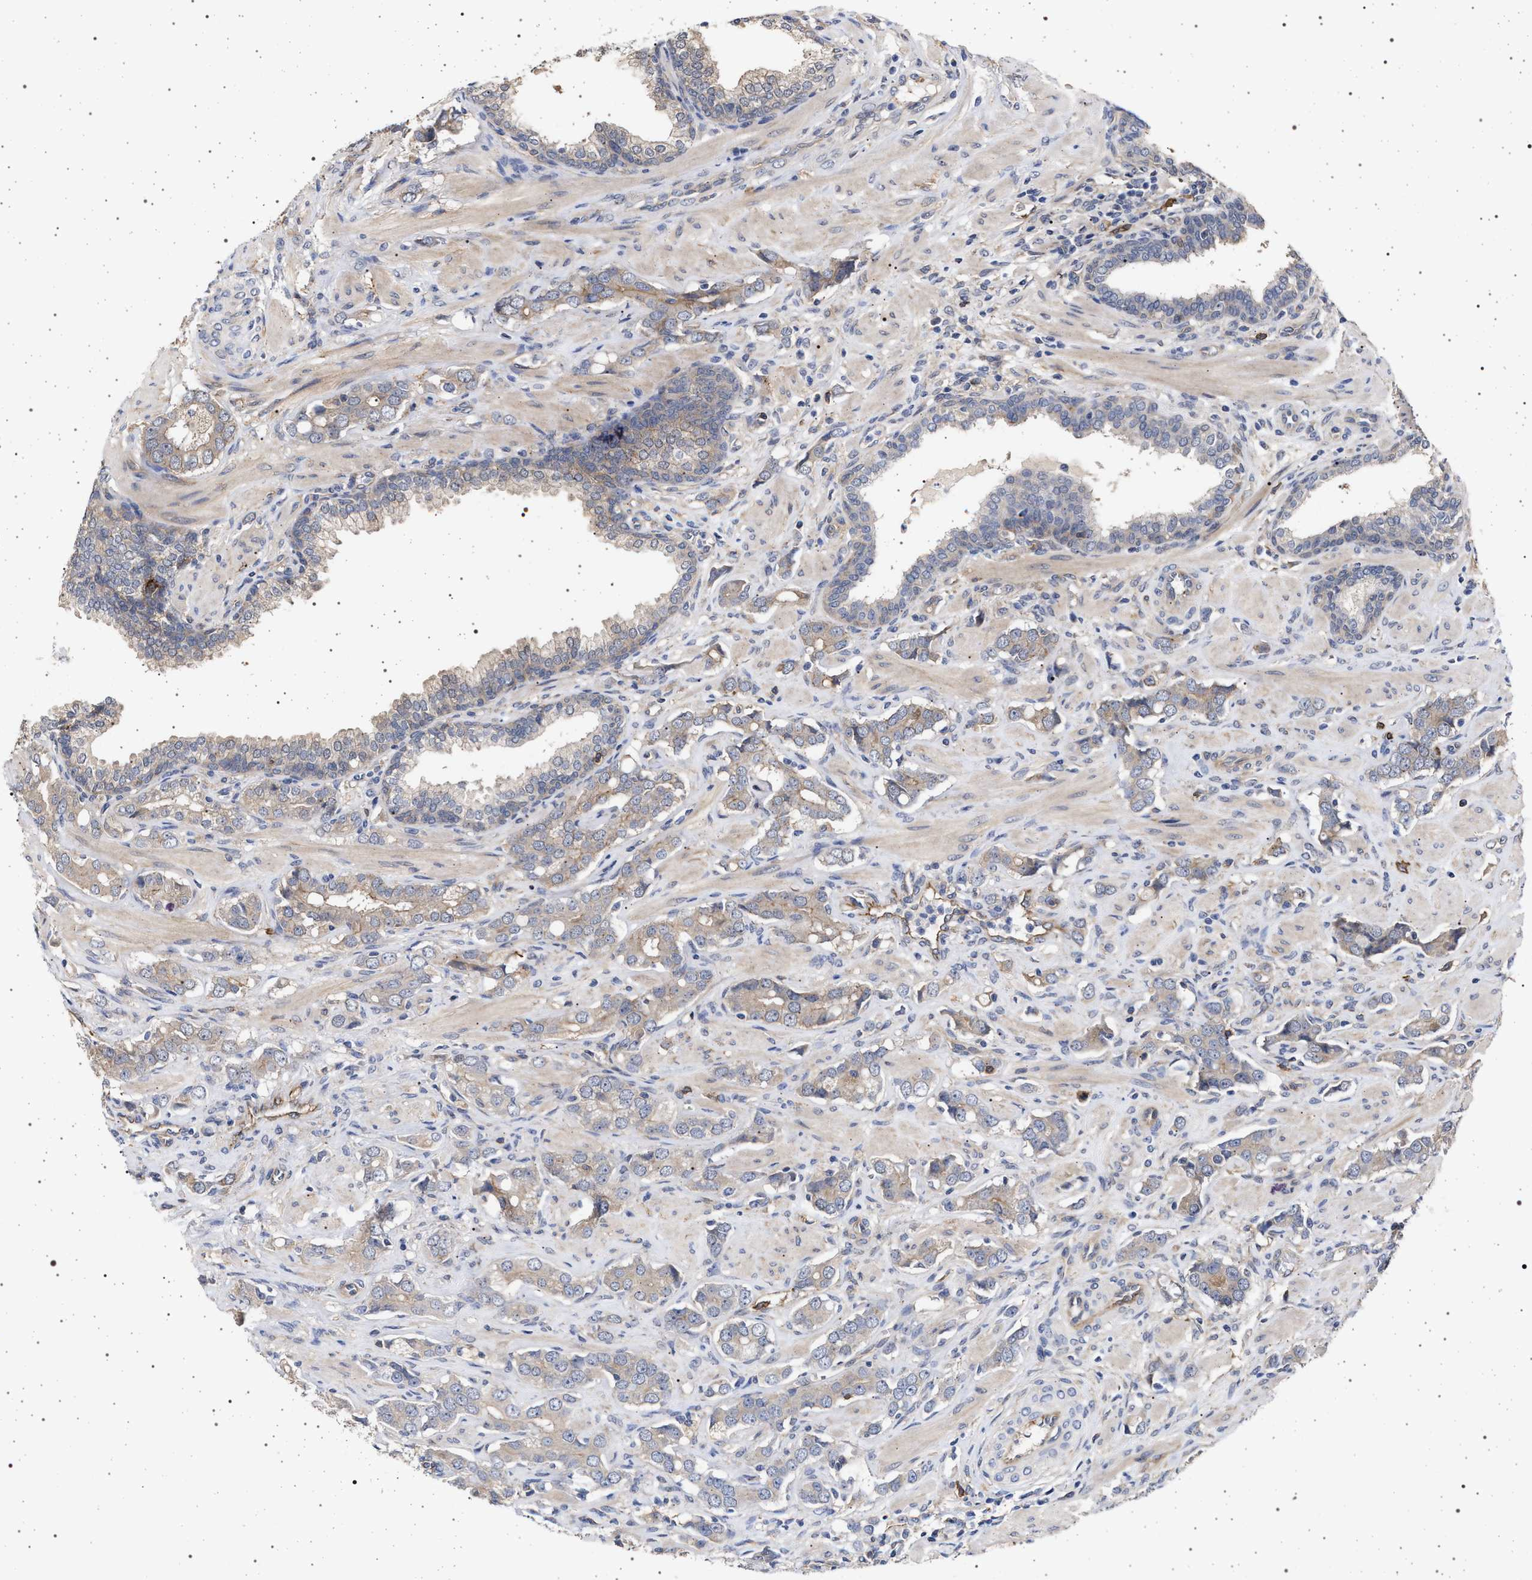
{"staining": {"intensity": "weak", "quantity": "25%-75%", "location": "cytoplasmic/membranous"}, "tissue": "prostate cancer", "cell_type": "Tumor cells", "image_type": "cancer", "snomed": [{"axis": "morphology", "description": "Adenocarcinoma, High grade"}, {"axis": "topography", "description": "Prostate"}], "caption": "Immunohistochemical staining of human adenocarcinoma (high-grade) (prostate) displays weak cytoplasmic/membranous protein positivity in about 25%-75% of tumor cells. The staining was performed using DAB, with brown indicating positive protein expression. Nuclei are stained blue with hematoxylin.", "gene": "IFT20", "patient": {"sex": "male", "age": 52}}